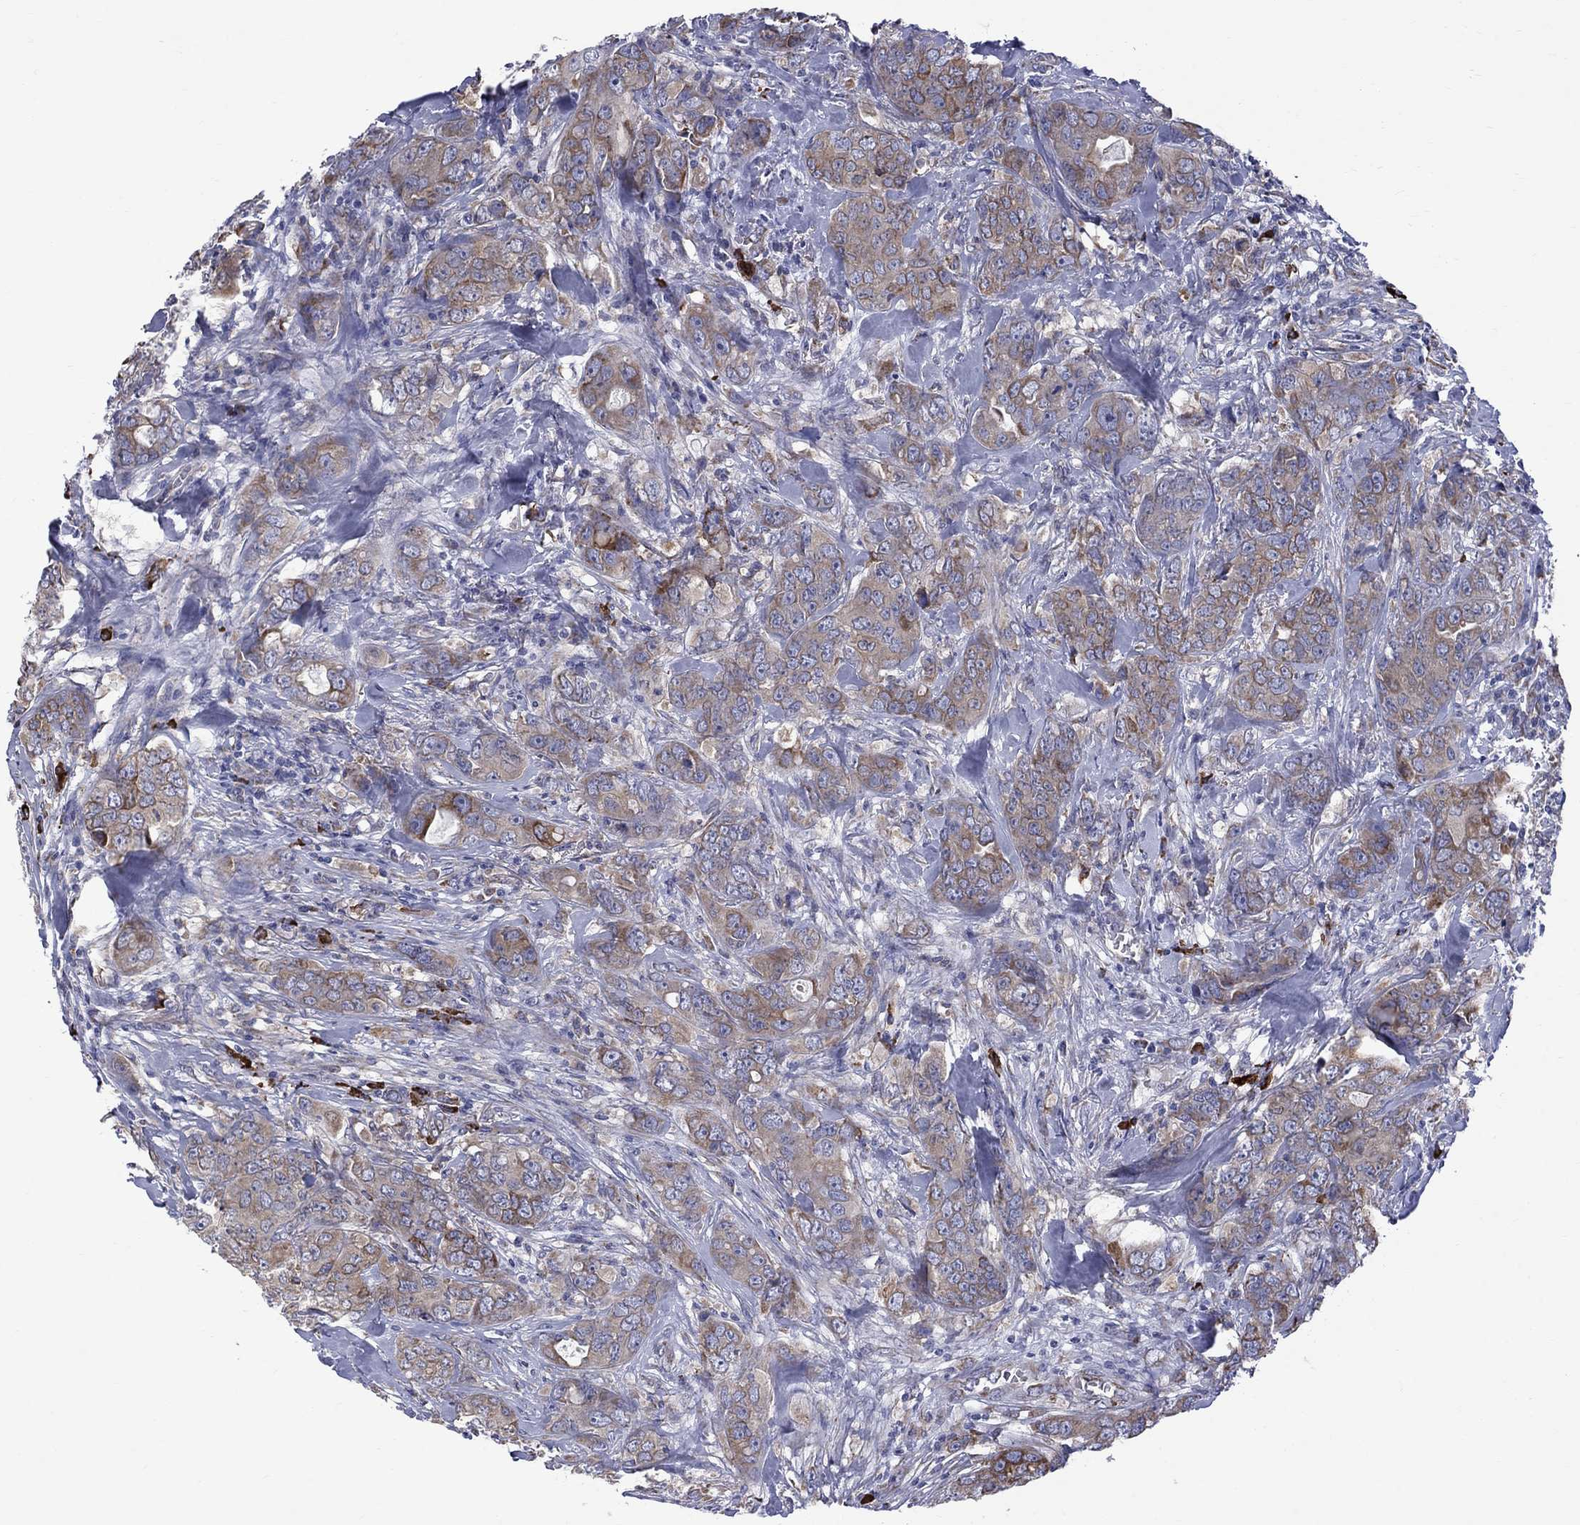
{"staining": {"intensity": "moderate", "quantity": "<25%", "location": "cytoplasmic/membranous"}, "tissue": "breast cancer", "cell_type": "Tumor cells", "image_type": "cancer", "snomed": [{"axis": "morphology", "description": "Duct carcinoma"}, {"axis": "topography", "description": "Breast"}], "caption": "Immunohistochemistry (IHC) of human infiltrating ductal carcinoma (breast) demonstrates low levels of moderate cytoplasmic/membranous staining in approximately <25% of tumor cells.", "gene": "ASNS", "patient": {"sex": "female", "age": 43}}